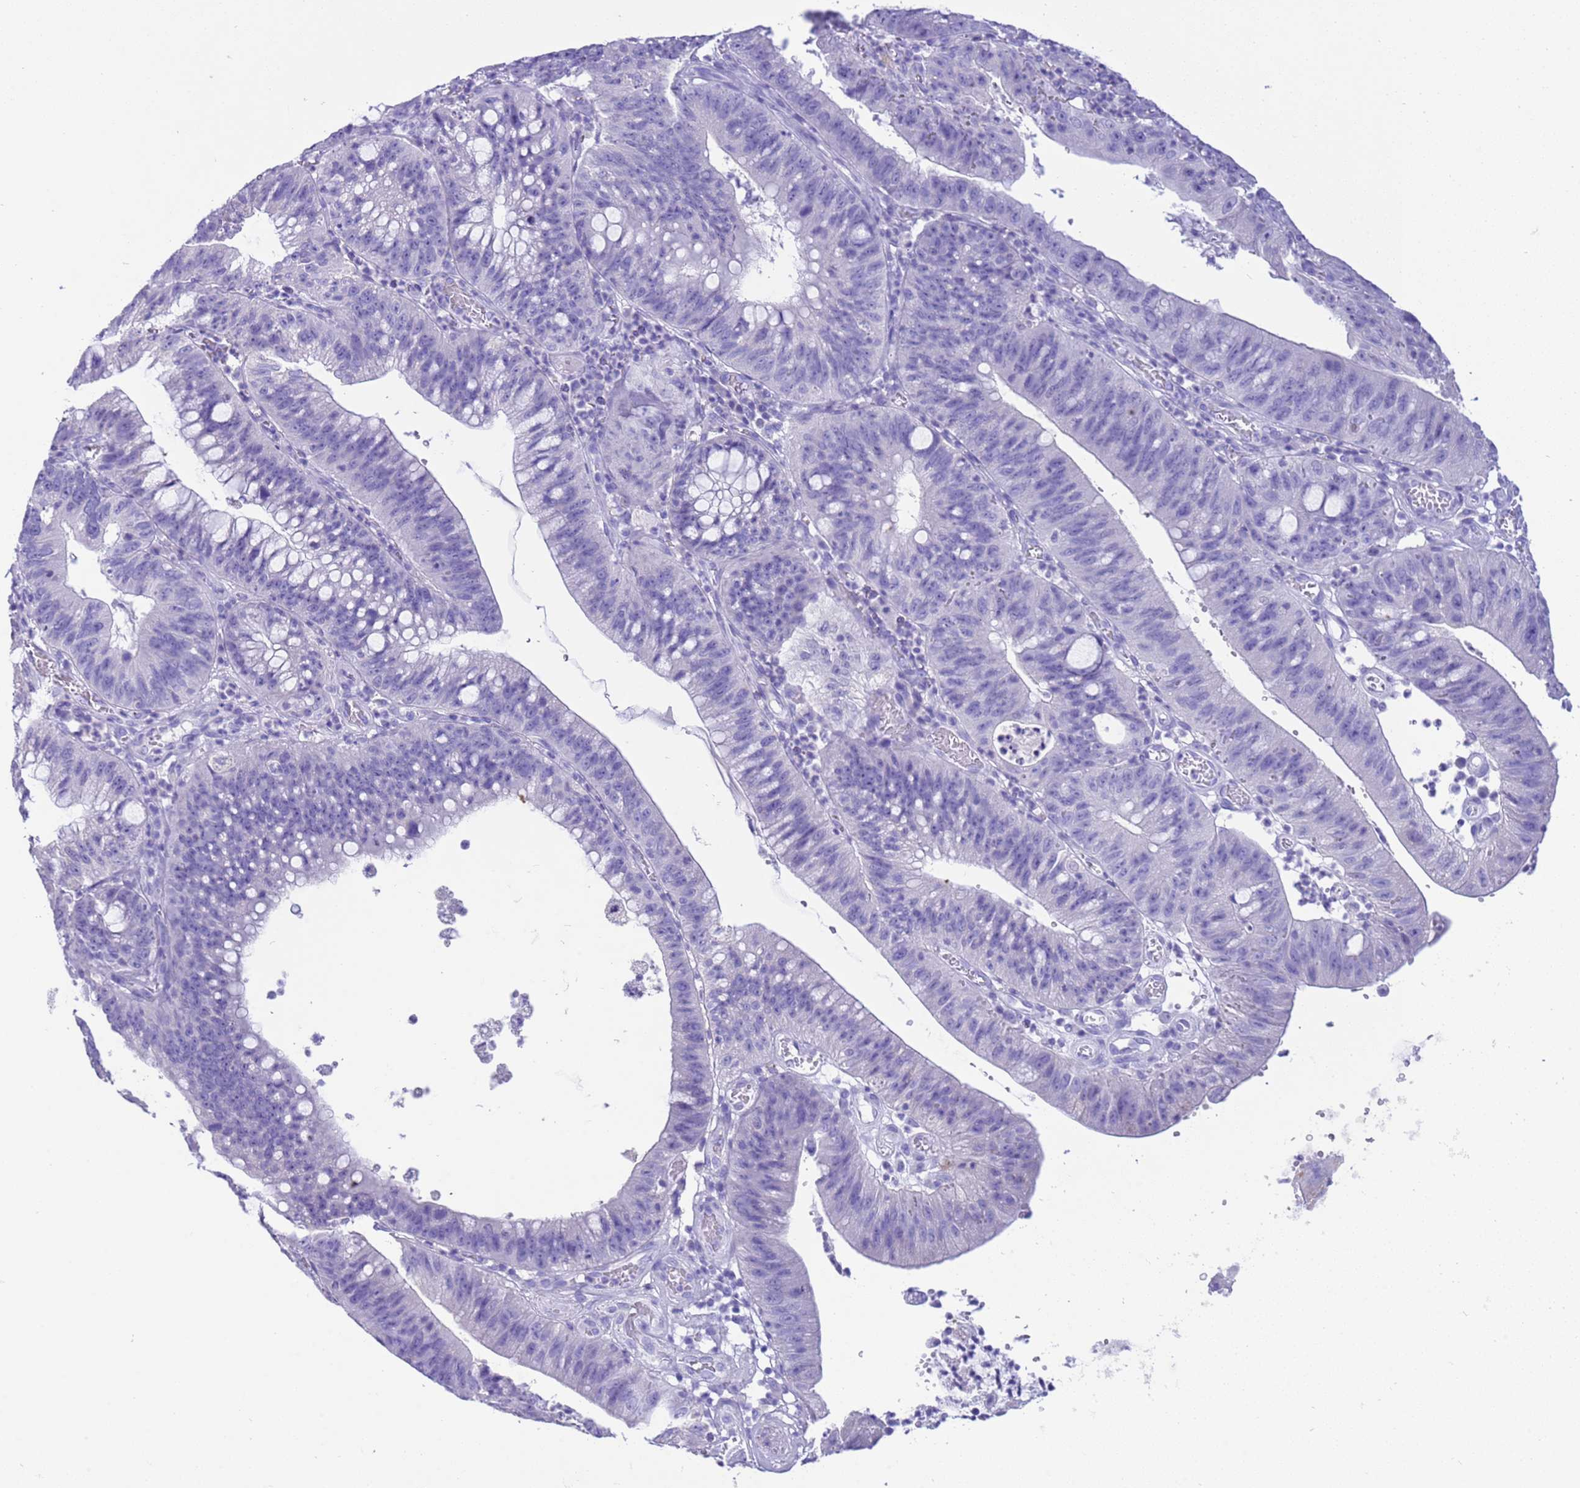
{"staining": {"intensity": "negative", "quantity": "none", "location": "none"}, "tissue": "stomach cancer", "cell_type": "Tumor cells", "image_type": "cancer", "snomed": [{"axis": "morphology", "description": "Adenocarcinoma, NOS"}, {"axis": "topography", "description": "Stomach"}], "caption": "This is an immunohistochemistry photomicrograph of human stomach cancer (adenocarcinoma). There is no expression in tumor cells.", "gene": "CPB1", "patient": {"sex": "male", "age": 59}}